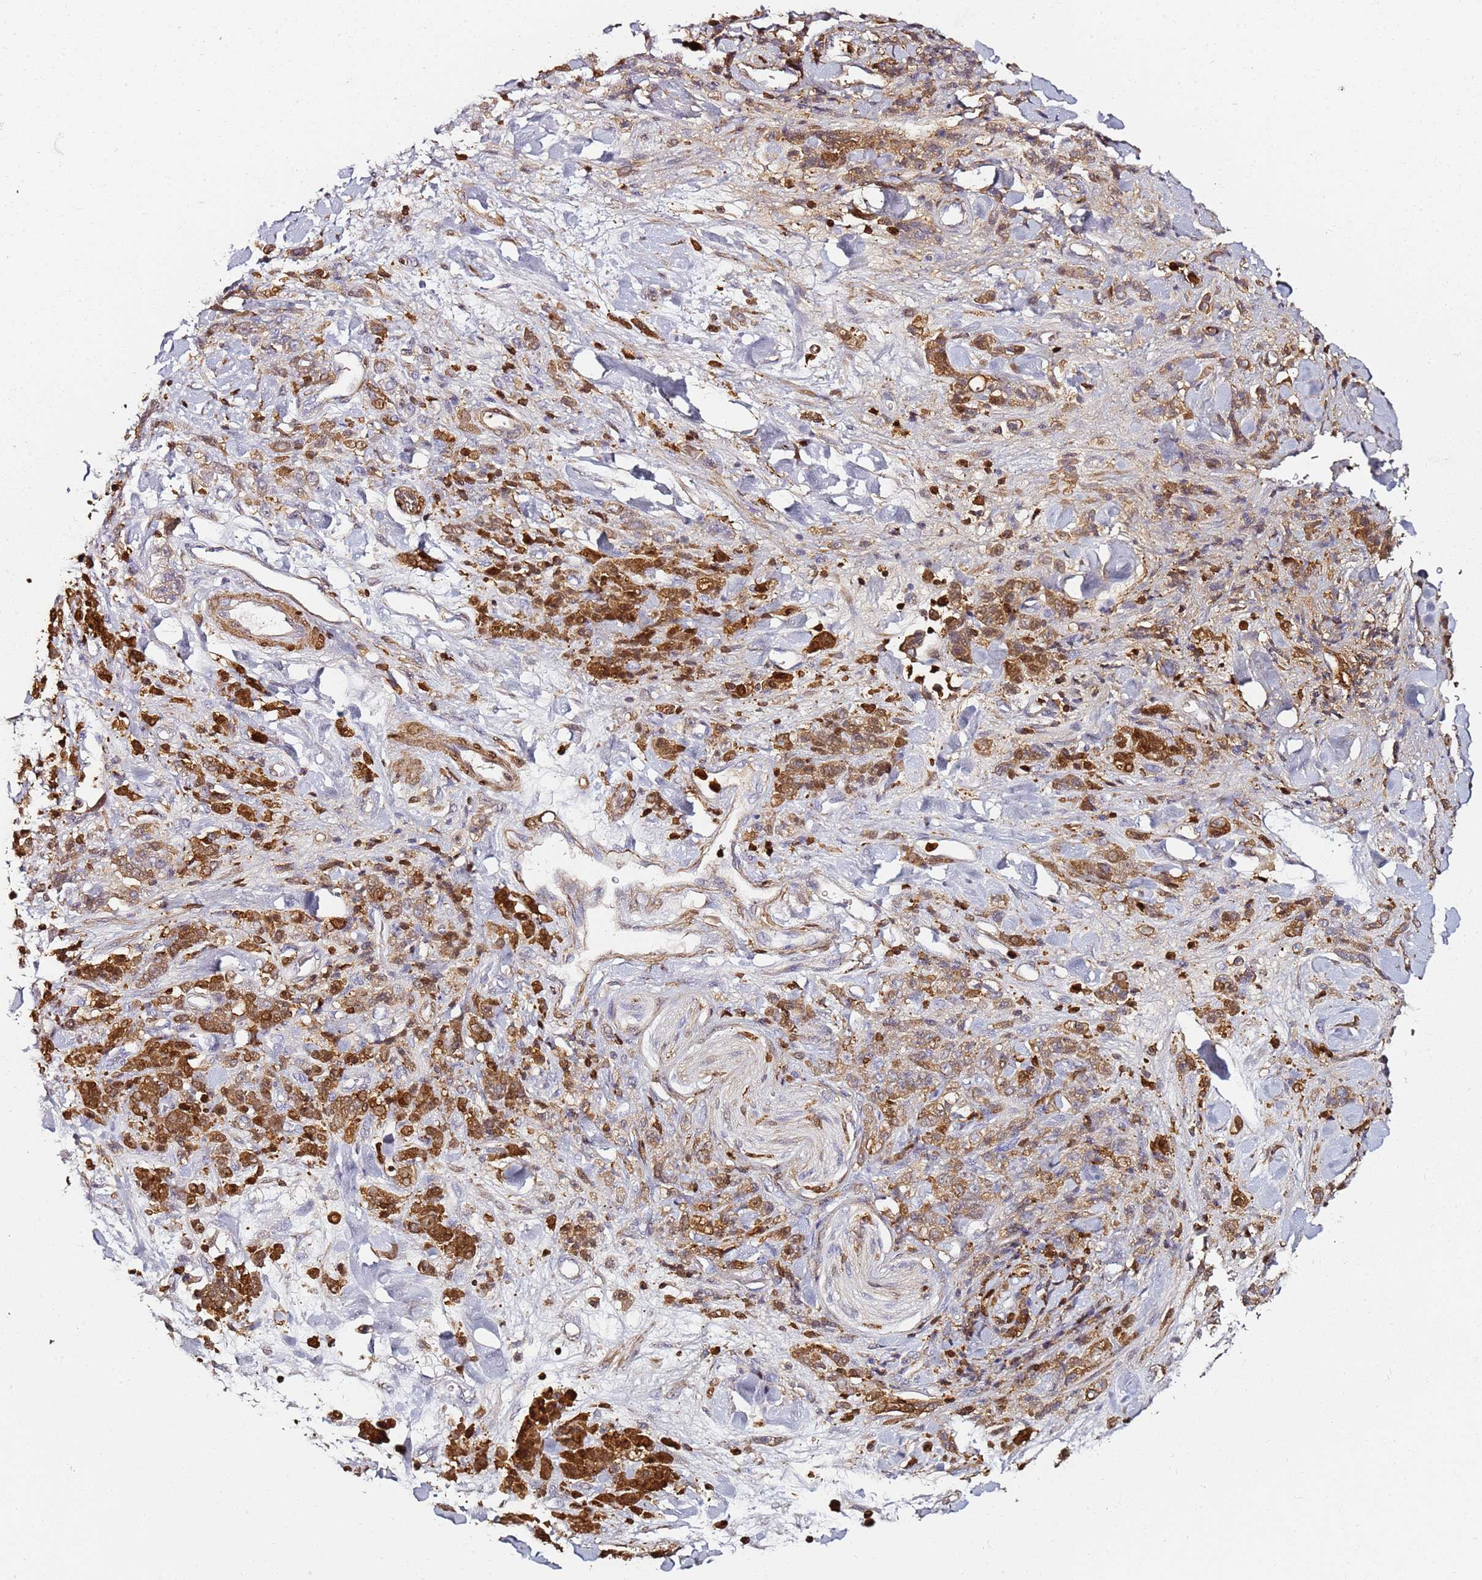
{"staining": {"intensity": "strong", "quantity": ">75%", "location": "cytoplasmic/membranous,nuclear"}, "tissue": "stomach cancer", "cell_type": "Tumor cells", "image_type": "cancer", "snomed": [{"axis": "morphology", "description": "Normal tissue, NOS"}, {"axis": "morphology", "description": "Adenocarcinoma, NOS"}, {"axis": "topography", "description": "Stomach"}], "caption": "Stomach adenocarcinoma stained with DAB immunohistochemistry (IHC) displays high levels of strong cytoplasmic/membranous and nuclear staining in about >75% of tumor cells.", "gene": "S100A4", "patient": {"sex": "male", "age": 82}}